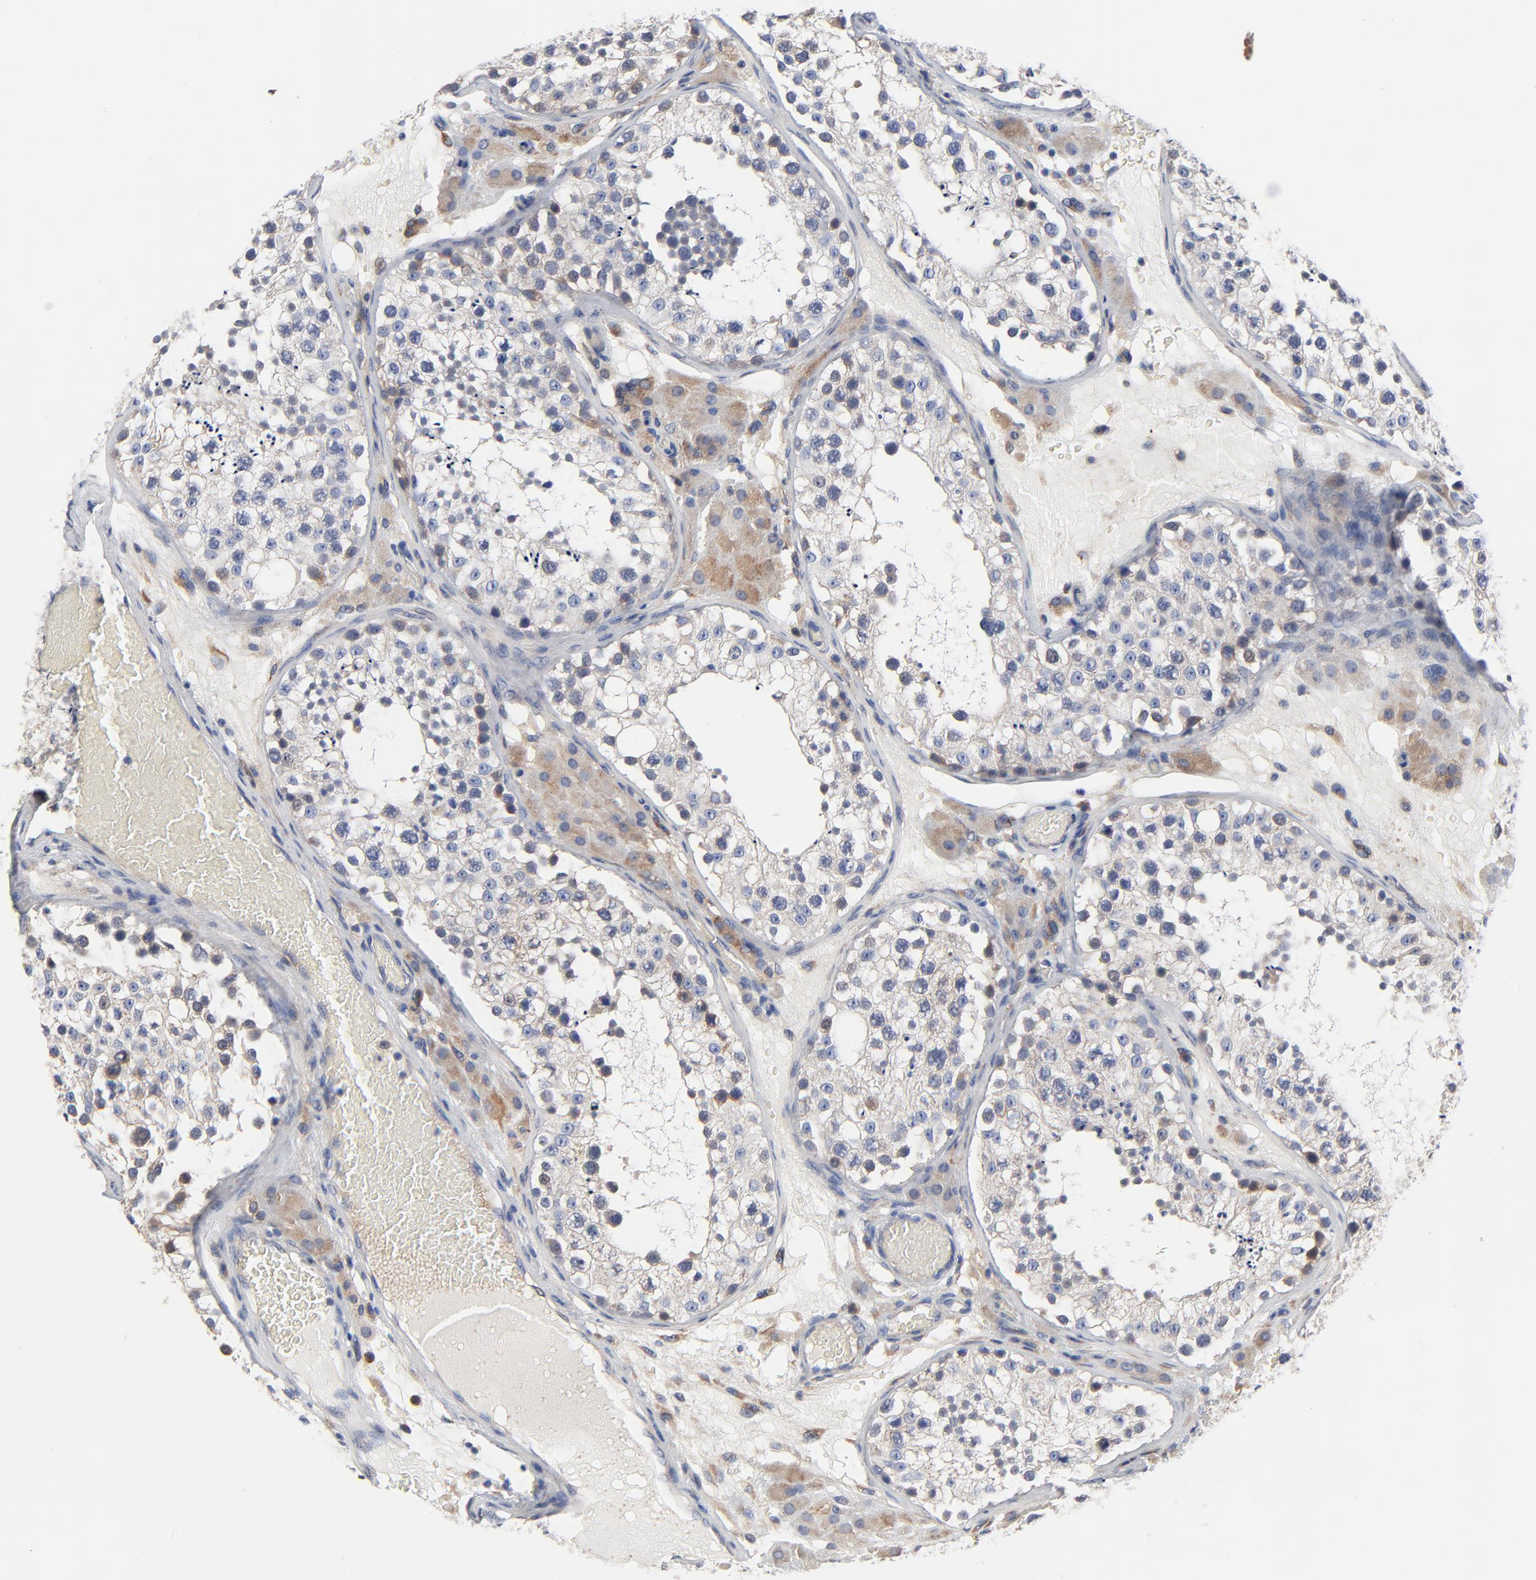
{"staining": {"intensity": "moderate", "quantity": "<25%", "location": "cytoplasmic/membranous"}, "tissue": "testis", "cell_type": "Cells in seminiferous ducts", "image_type": "normal", "snomed": [{"axis": "morphology", "description": "Normal tissue, NOS"}, {"axis": "topography", "description": "Testis"}], "caption": "Cells in seminiferous ducts reveal low levels of moderate cytoplasmic/membranous staining in approximately <25% of cells in normal human testis. The protein is stained brown, and the nuclei are stained in blue (DAB IHC with brightfield microscopy, high magnification).", "gene": "VAV2", "patient": {"sex": "male", "age": 26}}